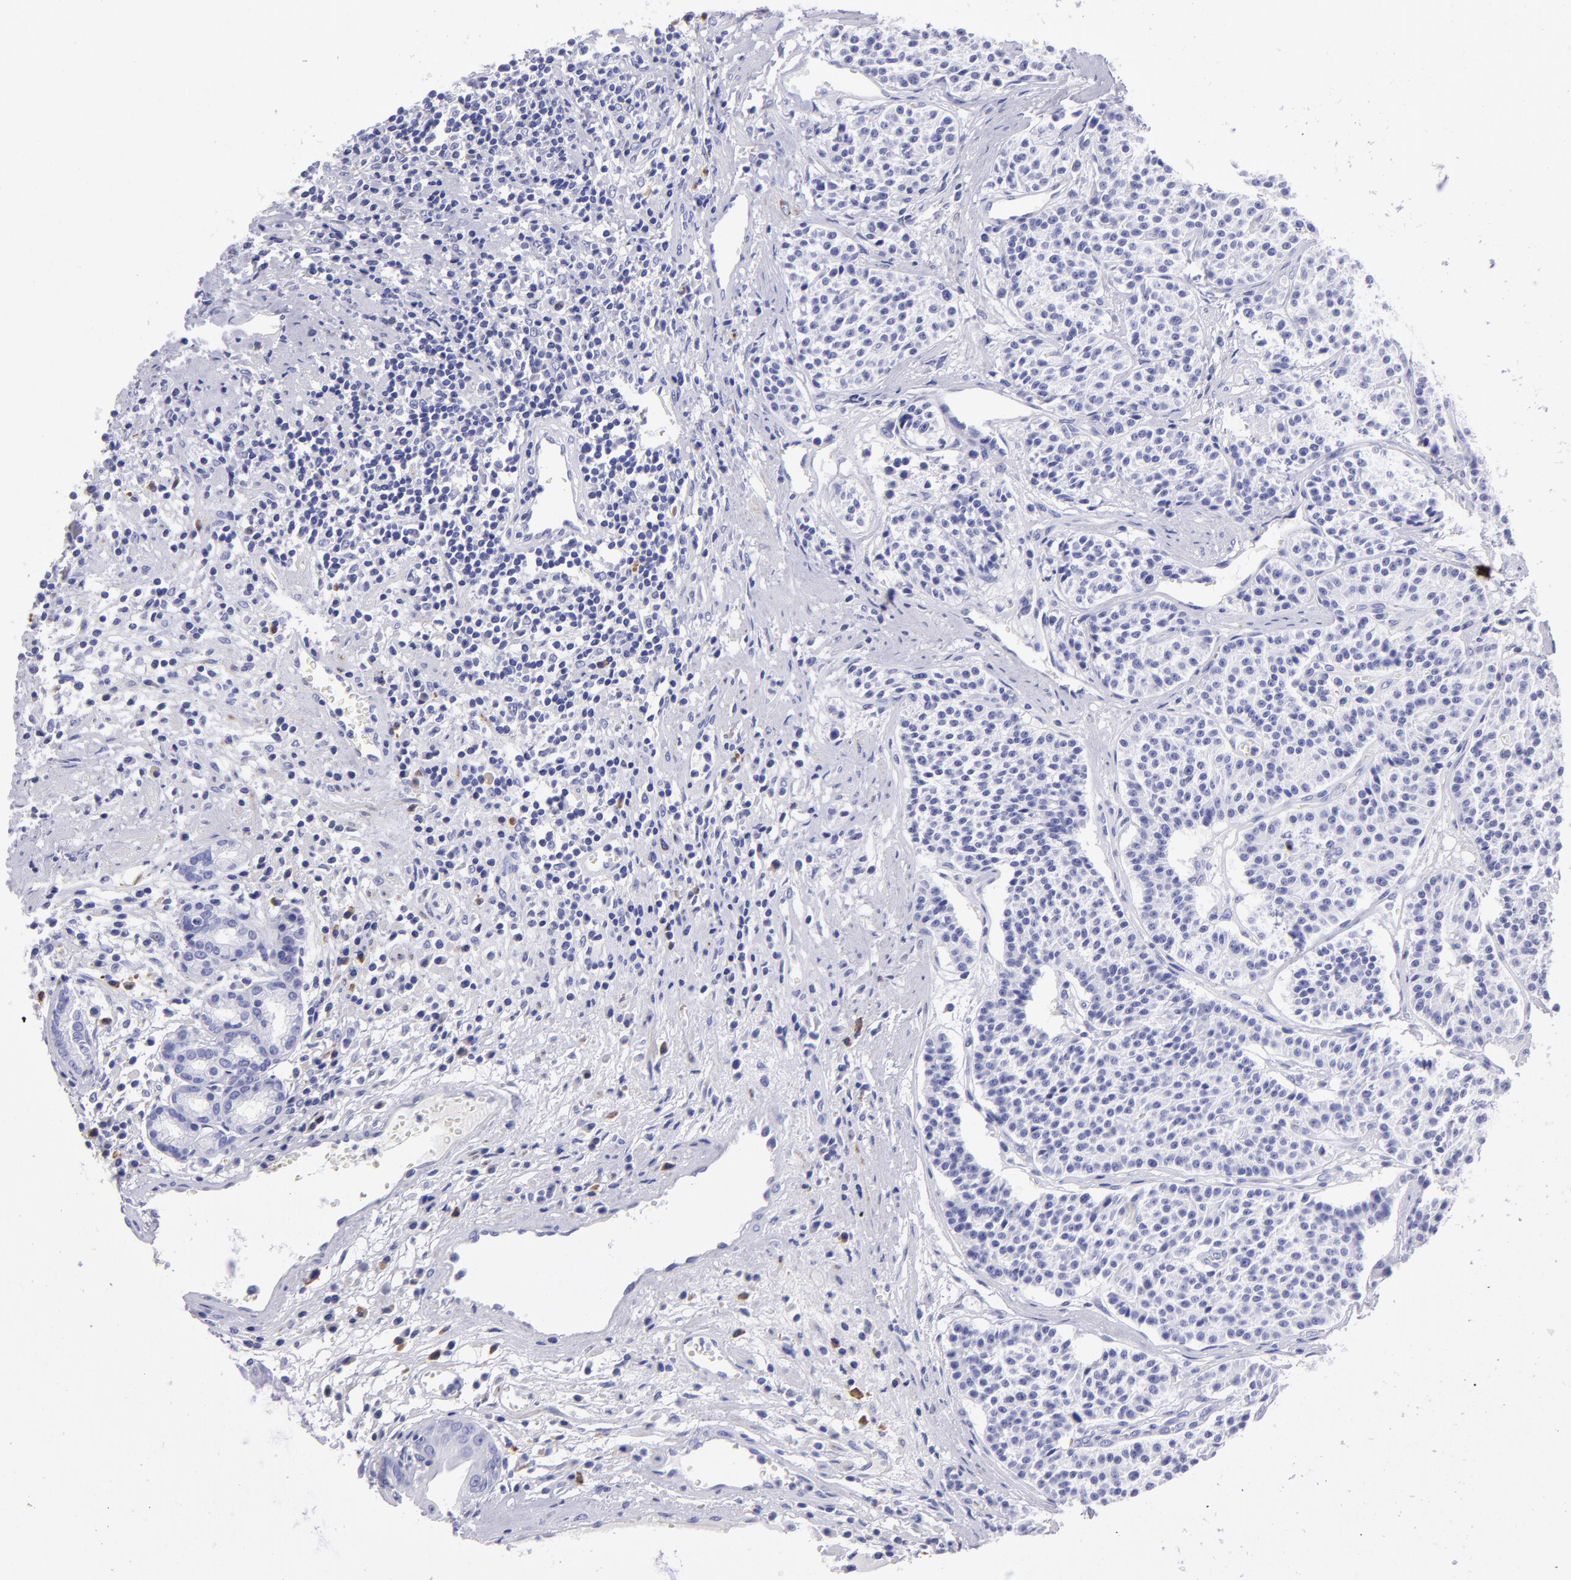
{"staining": {"intensity": "negative", "quantity": "none", "location": "none"}, "tissue": "carcinoid", "cell_type": "Tumor cells", "image_type": "cancer", "snomed": [{"axis": "morphology", "description": "Carcinoid, malignant, NOS"}, {"axis": "topography", "description": "Stomach"}], "caption": "The histopathology image displays no staining of tumor cells in carcinoid.", "gene": "TYRP1", "patient": {"sex": "female", "age": 76}}